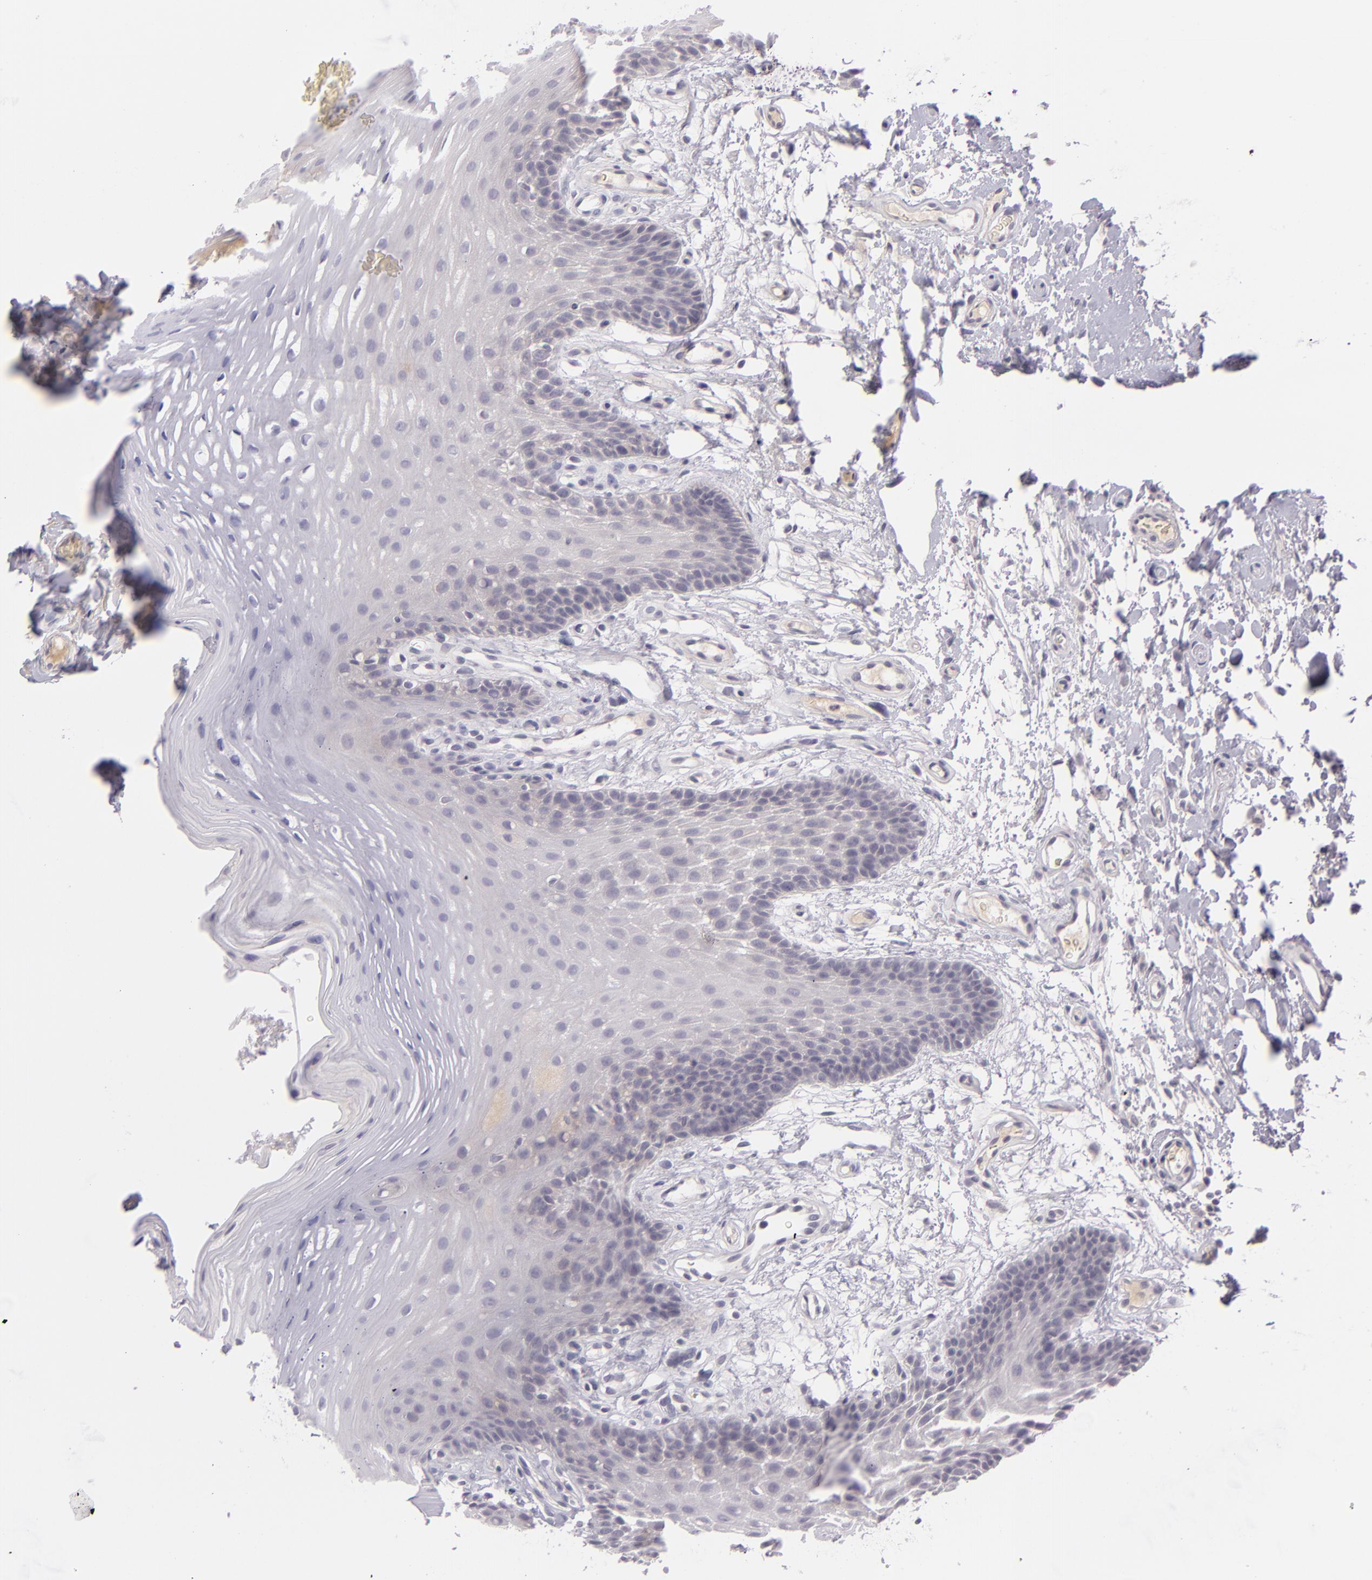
{"staining": {"intensity": "negative", "quantity": "none", "location": "none"}, "tissue": "oral mucosa", "cell_type": "Squamous epithelial cells", "image_type": "normal", "snomed": [{"axis": "morphology", "description": "Normal tissue, NOS"}, {"axis": "topography", "description": "Oral tissue"}], "caption": "This is a histopathology image of immunohistochemistry (IHC) staining of normal oral mucosa, which shows no positivity in squamous epithelial cells.", "gene": "DAG1", "patient": {"sex": "male", "age": 62}}